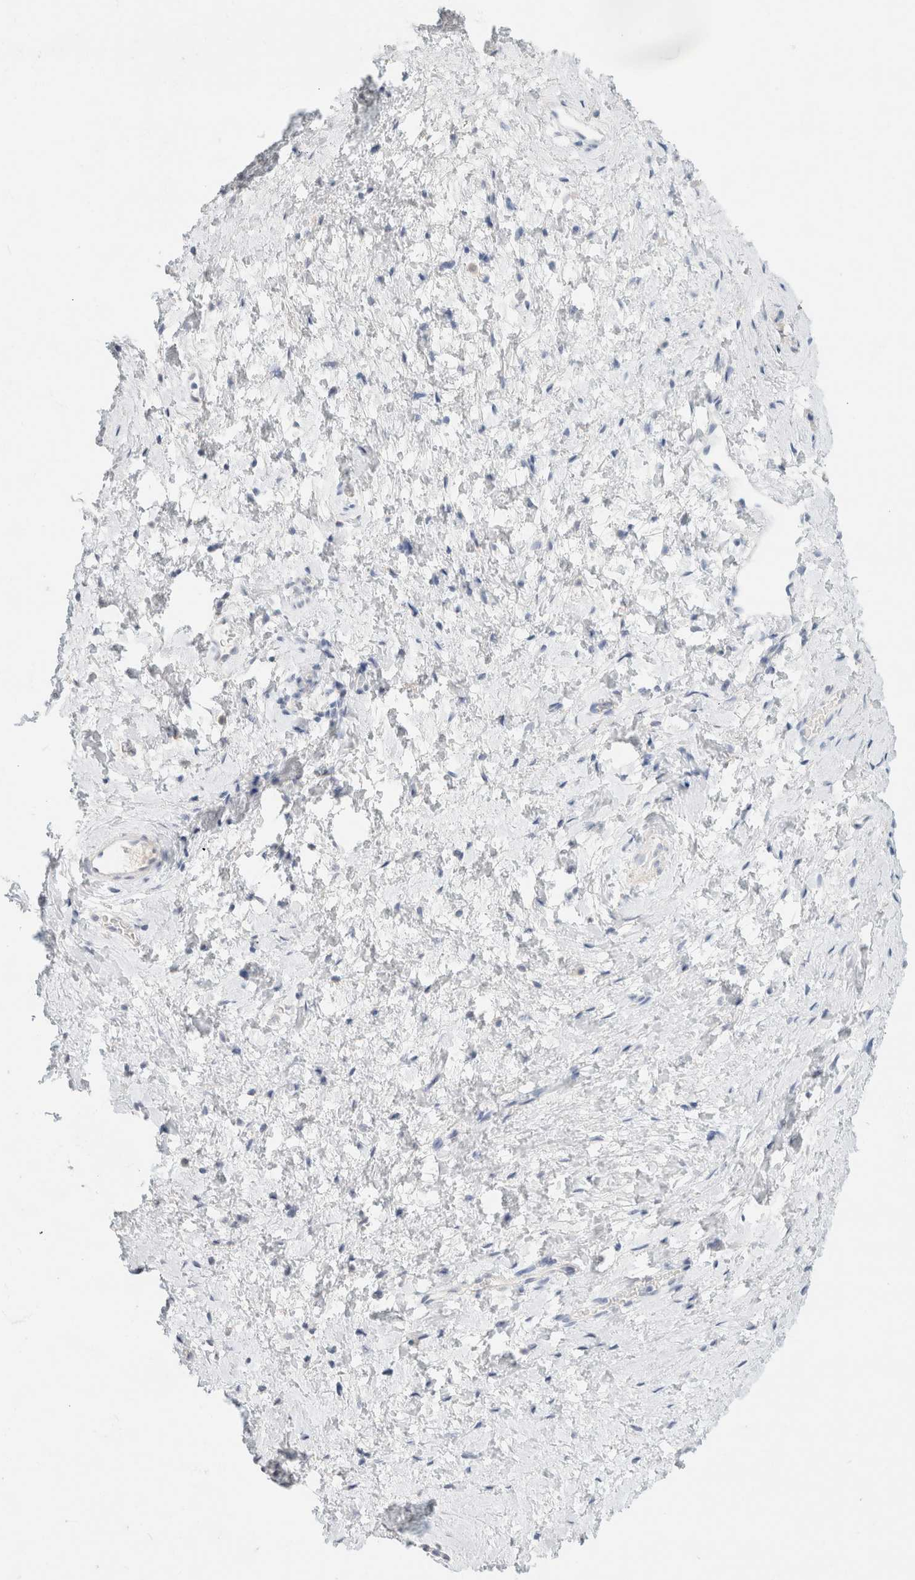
{"staining": {"intensity": "negative", "quantity": "none", "location": "none"}, "tissue": "cervix", "cell_type": "Glandular cells", "image_type": "normal", "snomed": [{"axis": "morphology", "description": "Normal tissue, NOS"}, {"axis": "topography", "description": "Cervix"}], "caption": "IHC histopathology image of benign cervix stained for a protein (brown), which demonstrates no expression in glandular cells.", "gene": "CA12", "patient": {"sex": "female", "age": 72}}